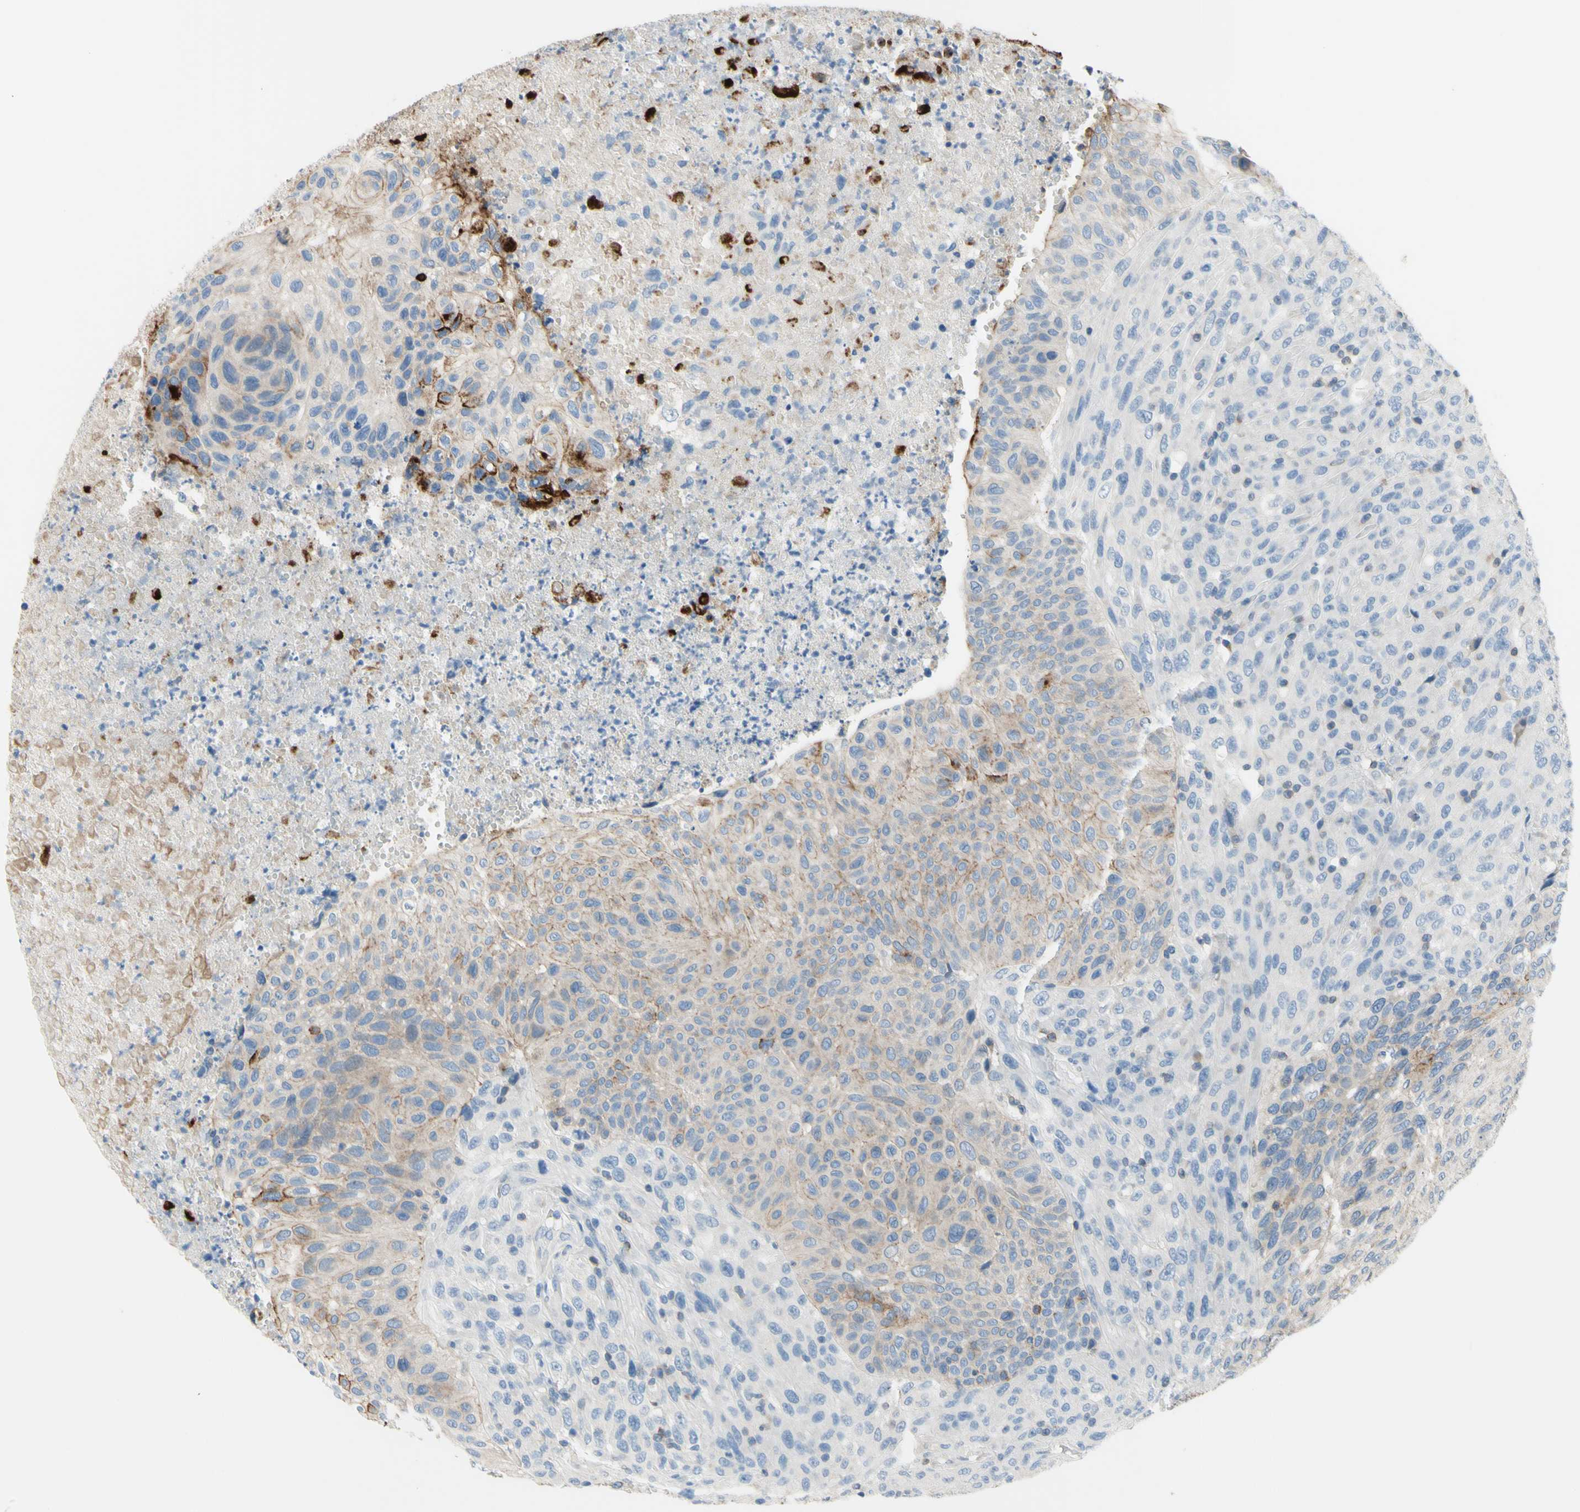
{"staining": {"intensity": "weak", "quantity": ">75%", "location": "cytoplasmic/membranous"}, "tissue": "urothelial cancer", "cell_type": "Tumor cells", "image_type": "cancer", "snomed": [{"axis": "morphology", "description": "Urothelial carcinoma, High grade"}, {"axis": "topography", "description": "Urinary bladder"}], "caption": "Immunohistochemical staining of urothelial cancer shows low levels of weak cytoplasmic/membranous protein staining in about >75% of tumor cells.", "gene": "MUC1", "patient": {"sex": "male", "age": 66}}